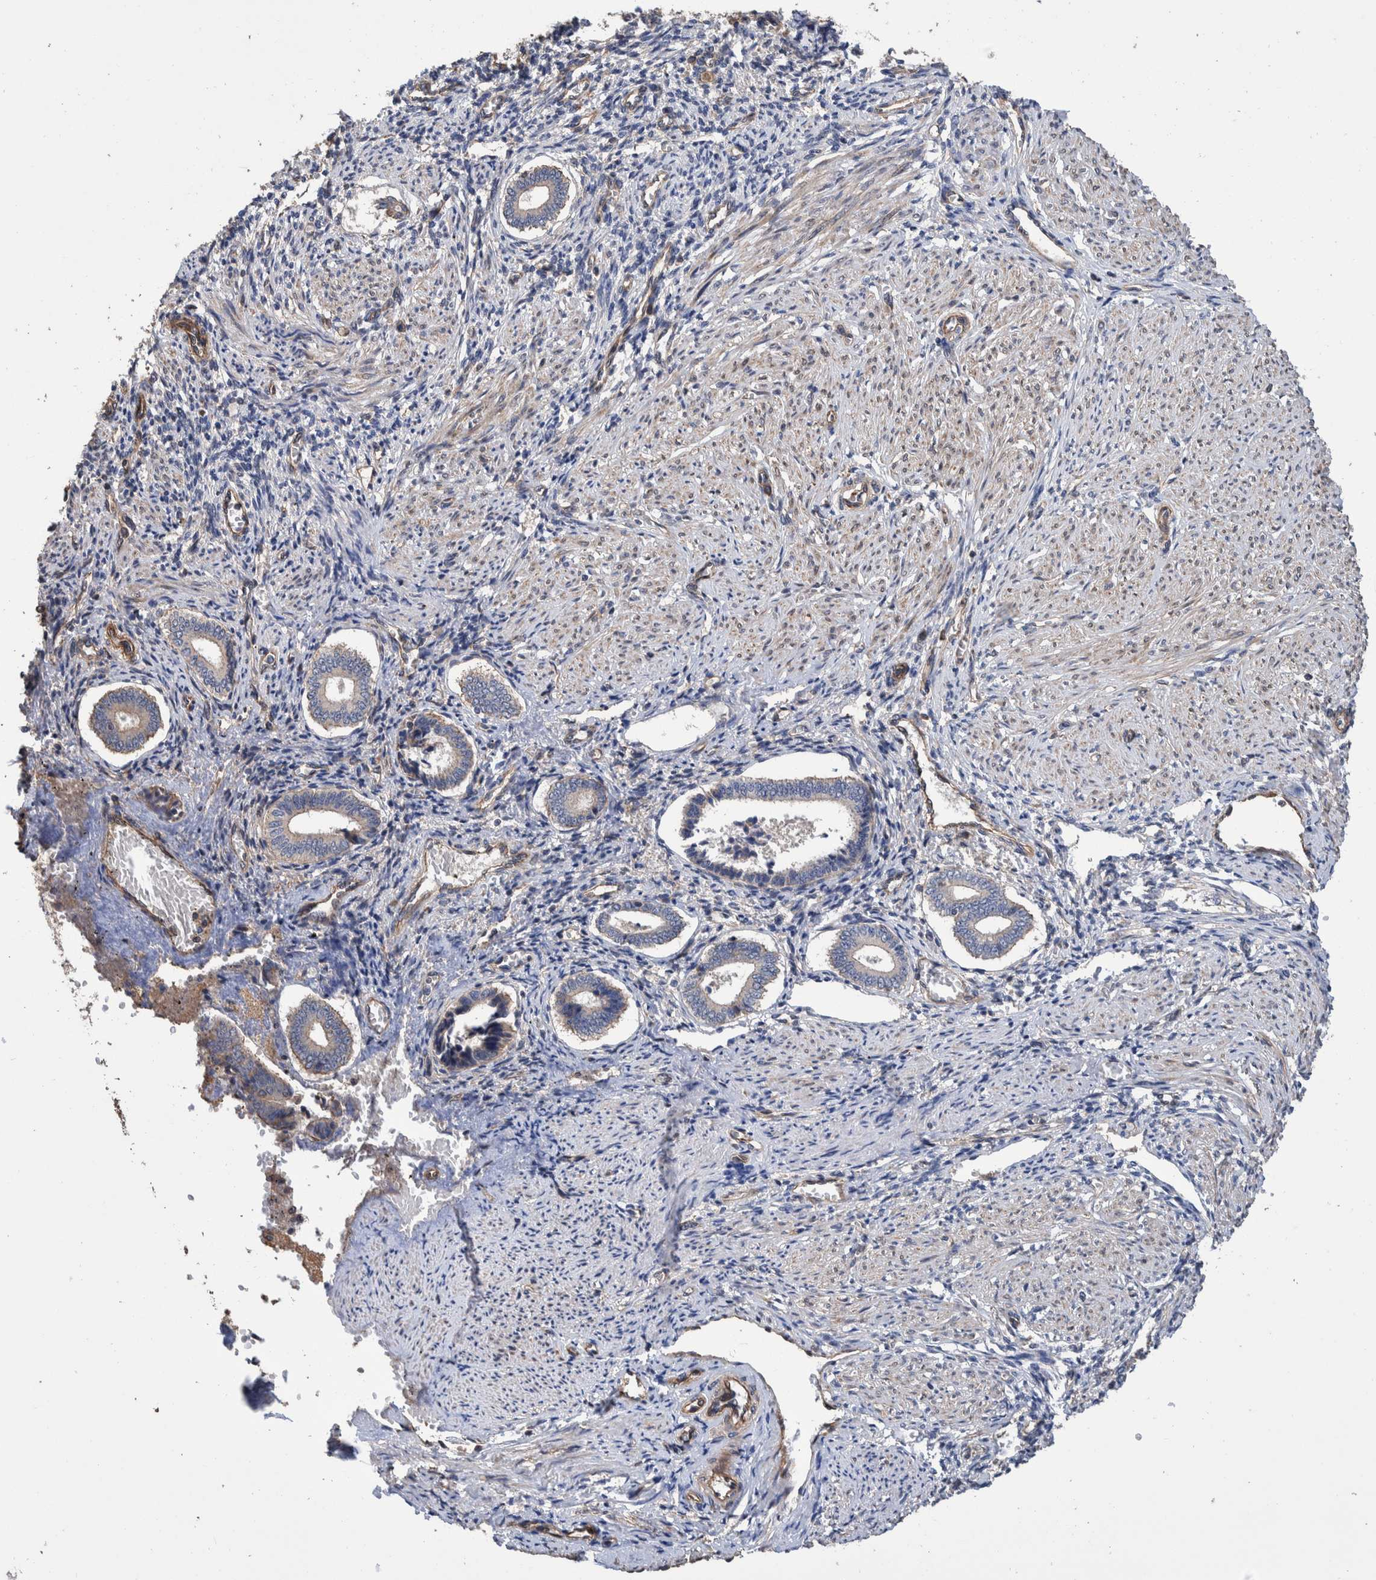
{"staining": {"intensity": "negative", "quantity": "none", "location": "none"}, "tissue": "endometrium", "cell_type": "Cells in endometrial stroma", "image_type": "normal", "snomed": [{"axis": "morphology", "description": "Normal tissue, NOS"}, {"axis": "topography", "description": "Endometrium"}], "caption": "This is an immunohistochemistry image of benign endometrium. There is no positivity in cells in endometrial stroma.", "gene": "SLC45A4", "patient": {"sex": "female", "age": 42}}